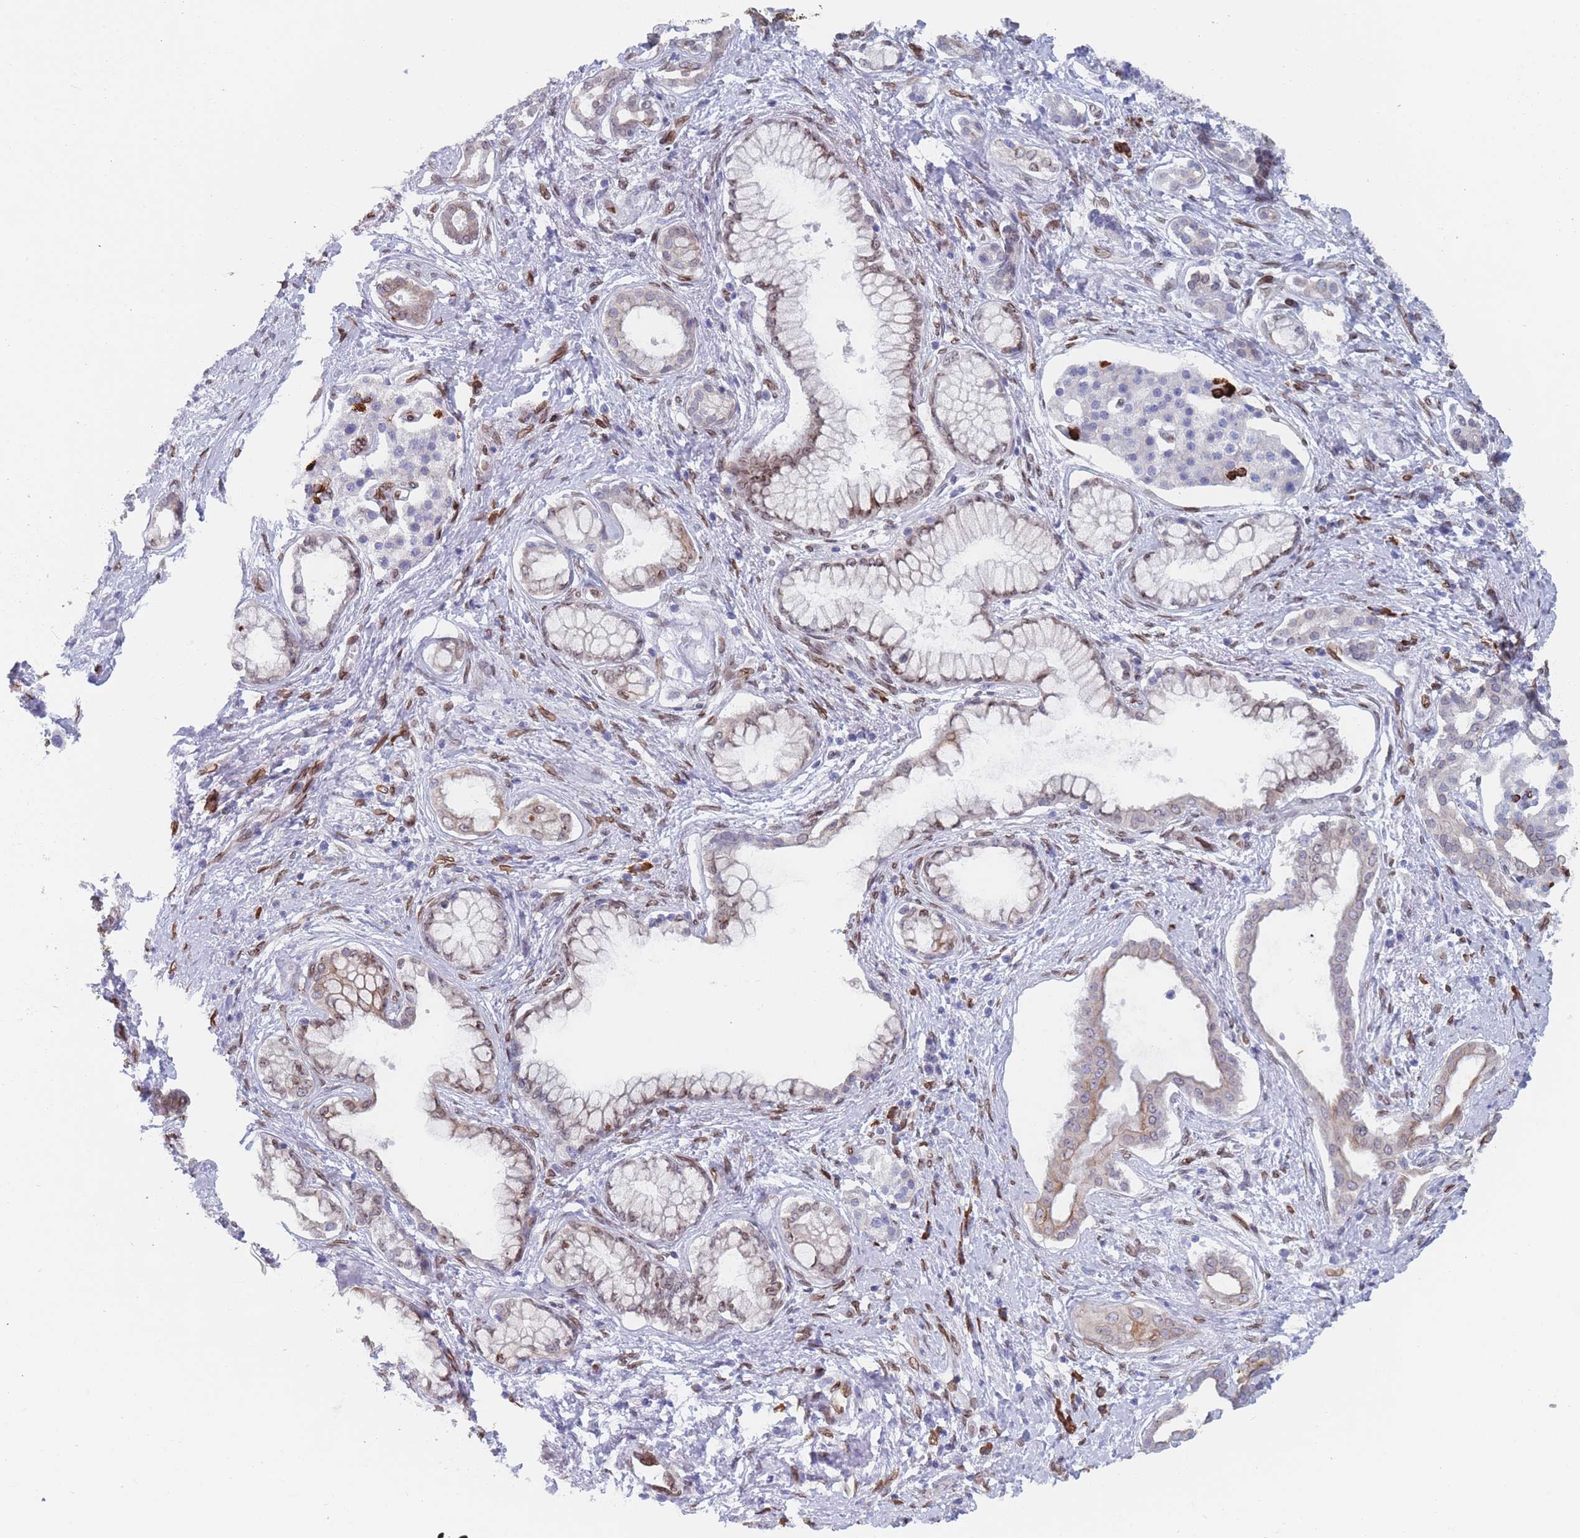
{"staining": {"intensity": "strong", "quantity": "25%-75%", "location": "cytoplasmic/membranous,nuclear"}, "tissue": "pancreatic cancer", "cell_type": "Tumor cells", "image_type": "cancer", "snomed": [{"axis": "morphology", "description": "Adenocarcinoma, NOS"}, {"axis": "topography", "description": "Pancreas"}], "caption": "Protein expression analysis of pancreatic adenocarcinoma demonstrates strong cytoplasmic/membranous and nuclear staining in about 25%-75% of tumor cells.", "gene": "ZBTB1", "patient": {"sex": "male", "age": 70}}